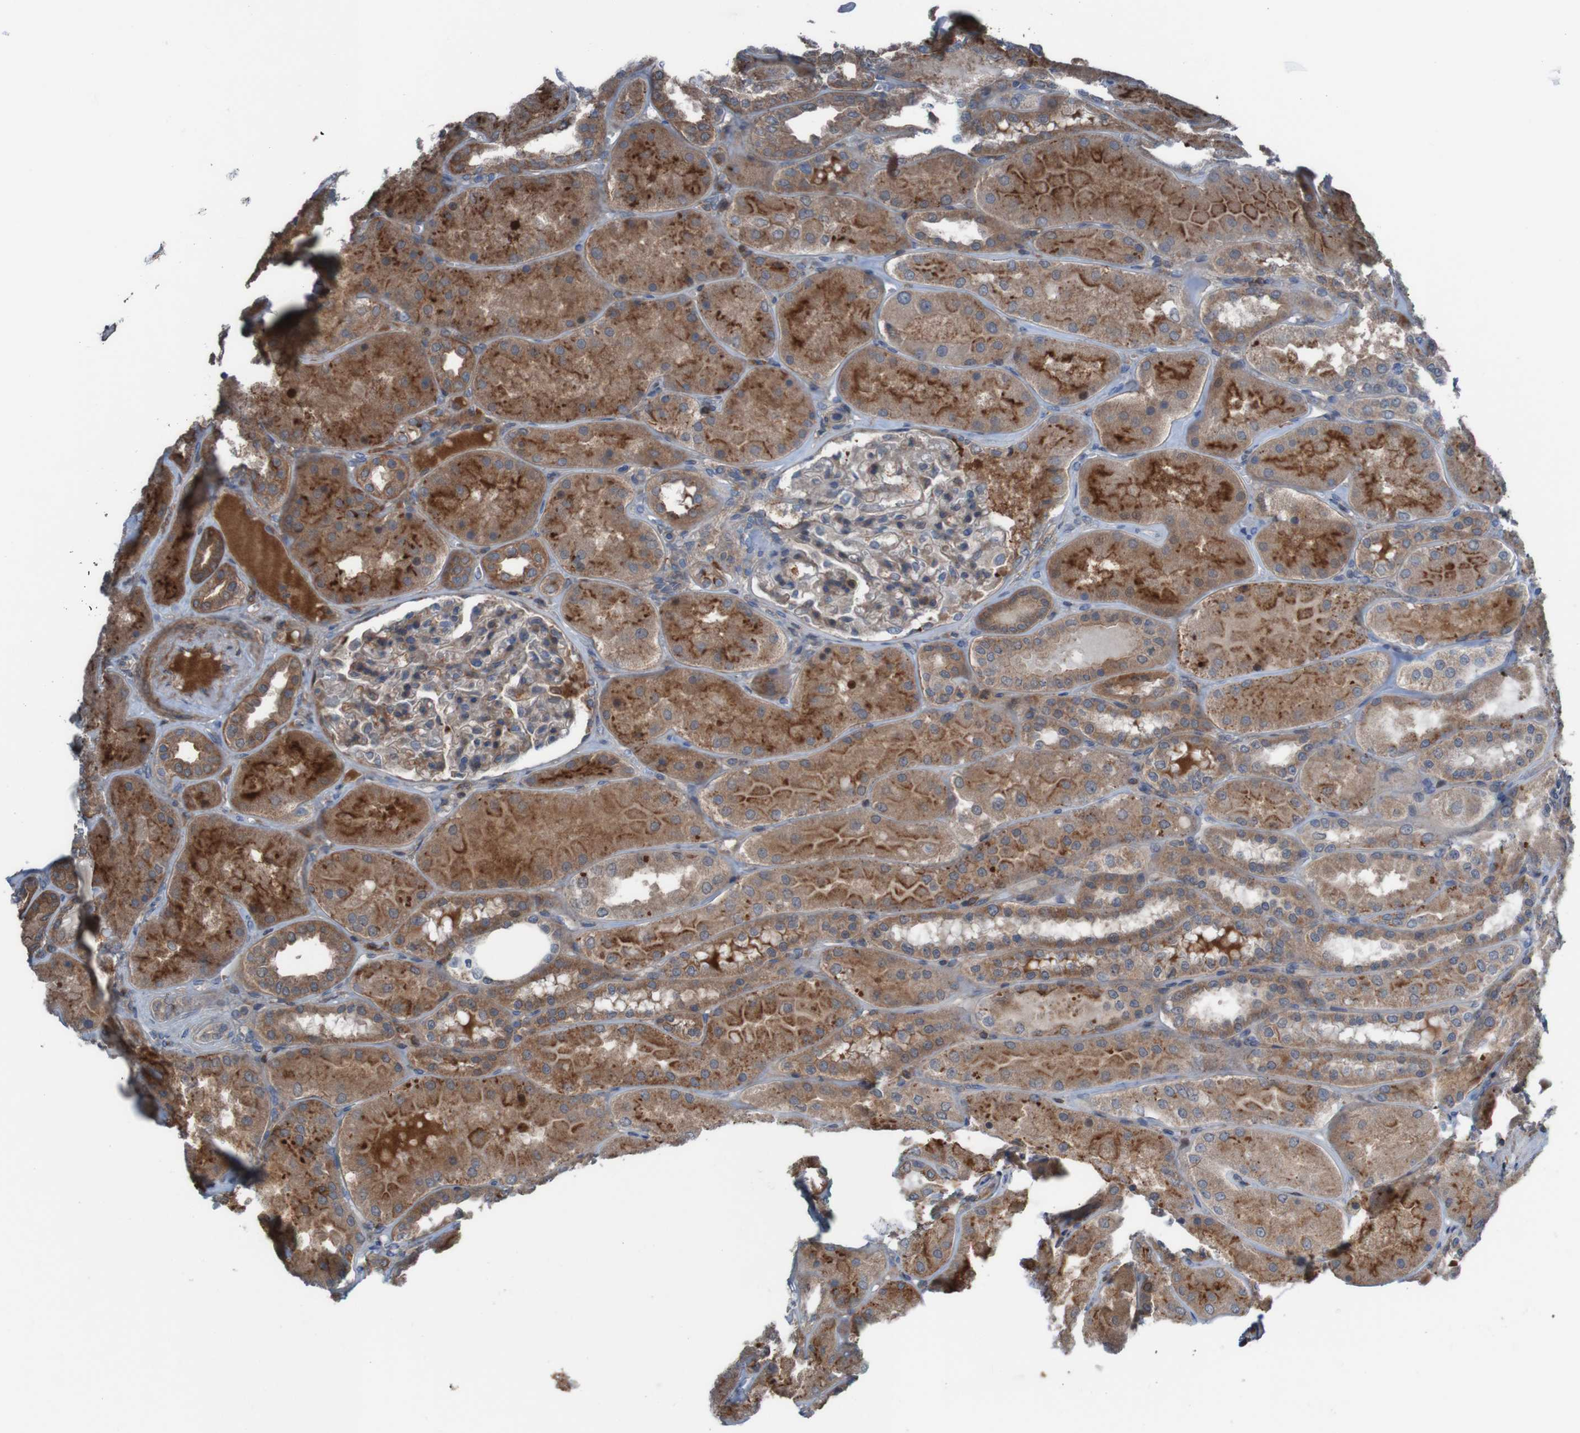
{"staining": {"intensity": "weak", "quantity": ">75%", "location": "cytoplasmic/membranous"}, "tissue": "kidney", "cell_type": "Cells in glomeruli", "image_type": "normal", "snomed": [{"axis": "morphology", "description": "Normal tissue, NOS"}, {"axis": "topography", "description": "Kidney"}], "caption": "Immunohistochemistry (IHC) (DAB) staining of normal kidney displays weak cytoplasmic/membranous protein positivity in about >75% of cells in glomeruli.", "gene": "PDGFB", "patient": {"sex": "female", "age": 56}}